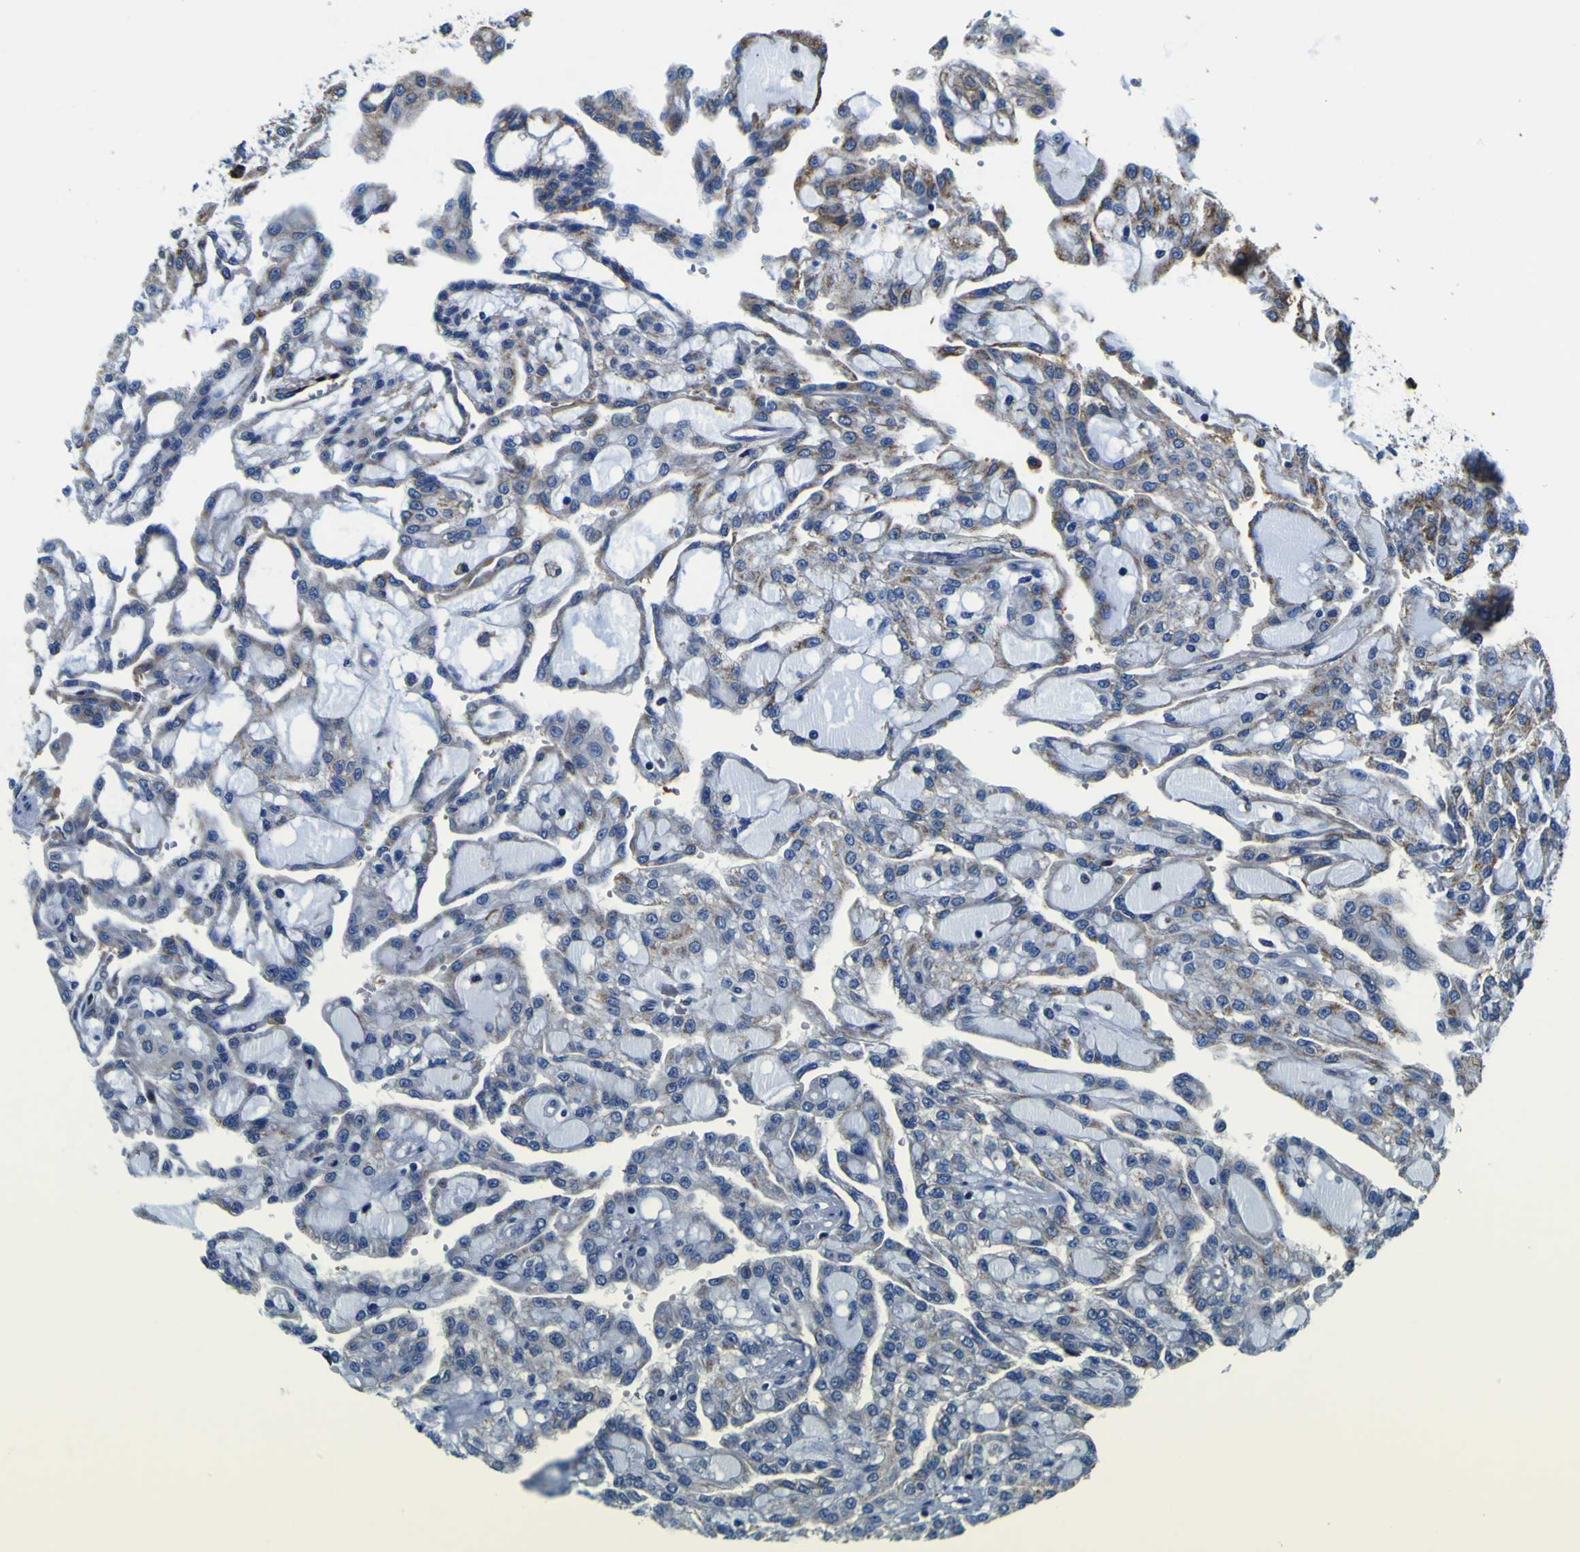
{"staining": {"intensity": "moderate", "quantity": "25%-75%", "location": "cytoplasmic/membranous"}, "tissue": "renal cancer", "cell_type": "Tumor cells", "image_type": "cancer", "snomed": [{"axis": "morphology", "description": "Adenocarcinoma, NOS"}, {"axis": "topography", "description": "Kidney"}], "caption": "About 25%-75% of tumor cells in human adenocarcinoma (renal) display moderate cytoplasmic/membranous protein staining as visualized by brown immunohistochemical staining.", "gene": "PXDN", "patient": {"sex": "male", "age": 63}}